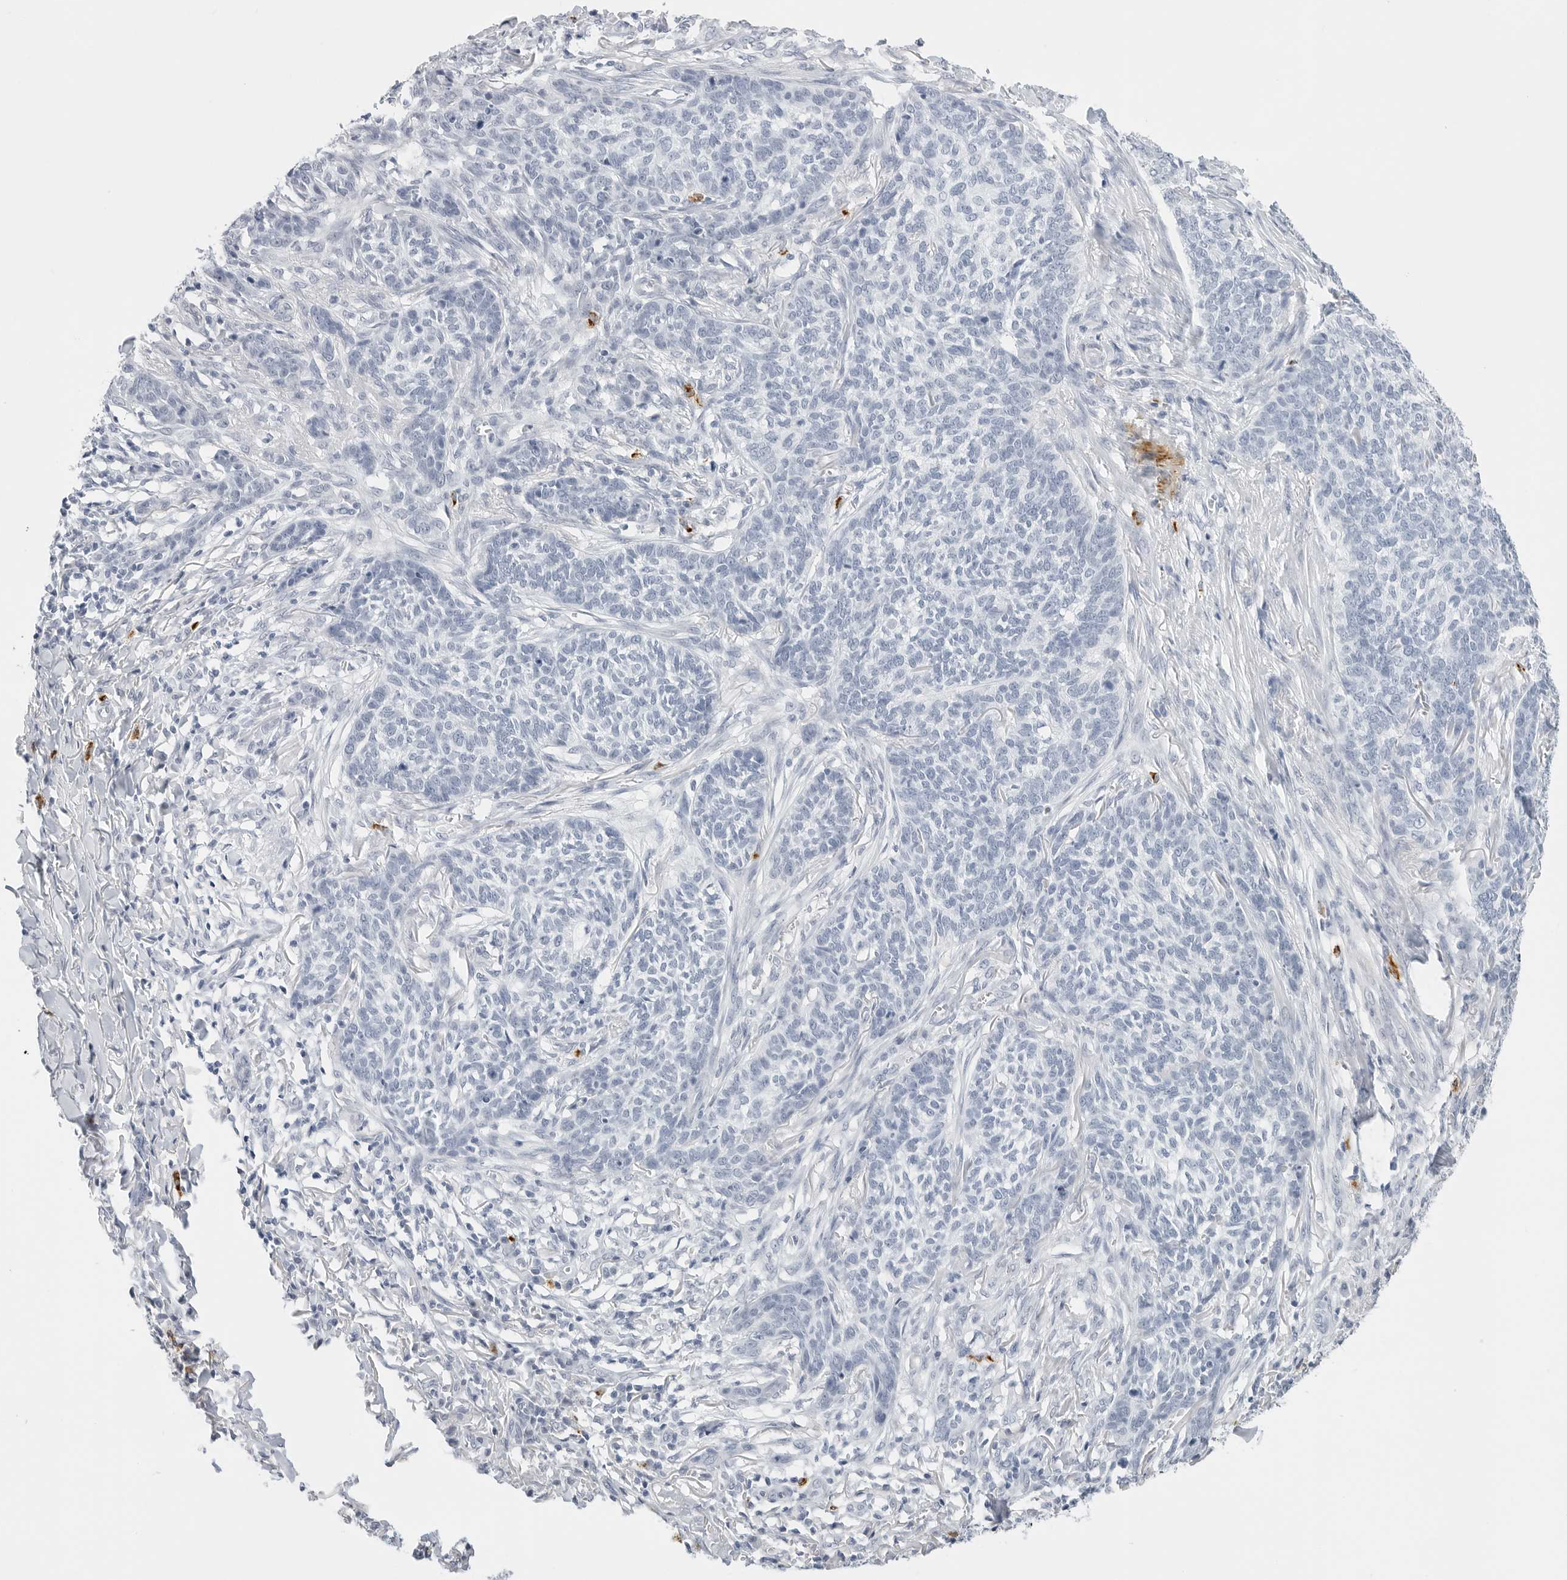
{"staining": {"intensity": "negative", "quantity": "none", "location": "none"}, "tissue": "skin cancer", "cell_type": "Tumor cells", "image_type": "cancer", "snomed": [{"axis": "morphology", "description": "Basal cell carcinoma"}, {"axis": "topography", "description": "Skin"}], "caption": "Immunohistochemistry of skin basal cell carcinoma demonstrates no staining in tumor cells. (Brightfield microscopy of DAB (3,3'-diaminobenzidine) immunohistochemistry (IHC) at high magnification).", "gene": "HSPB7", "patient": {"sex": "male", "age": 85}}